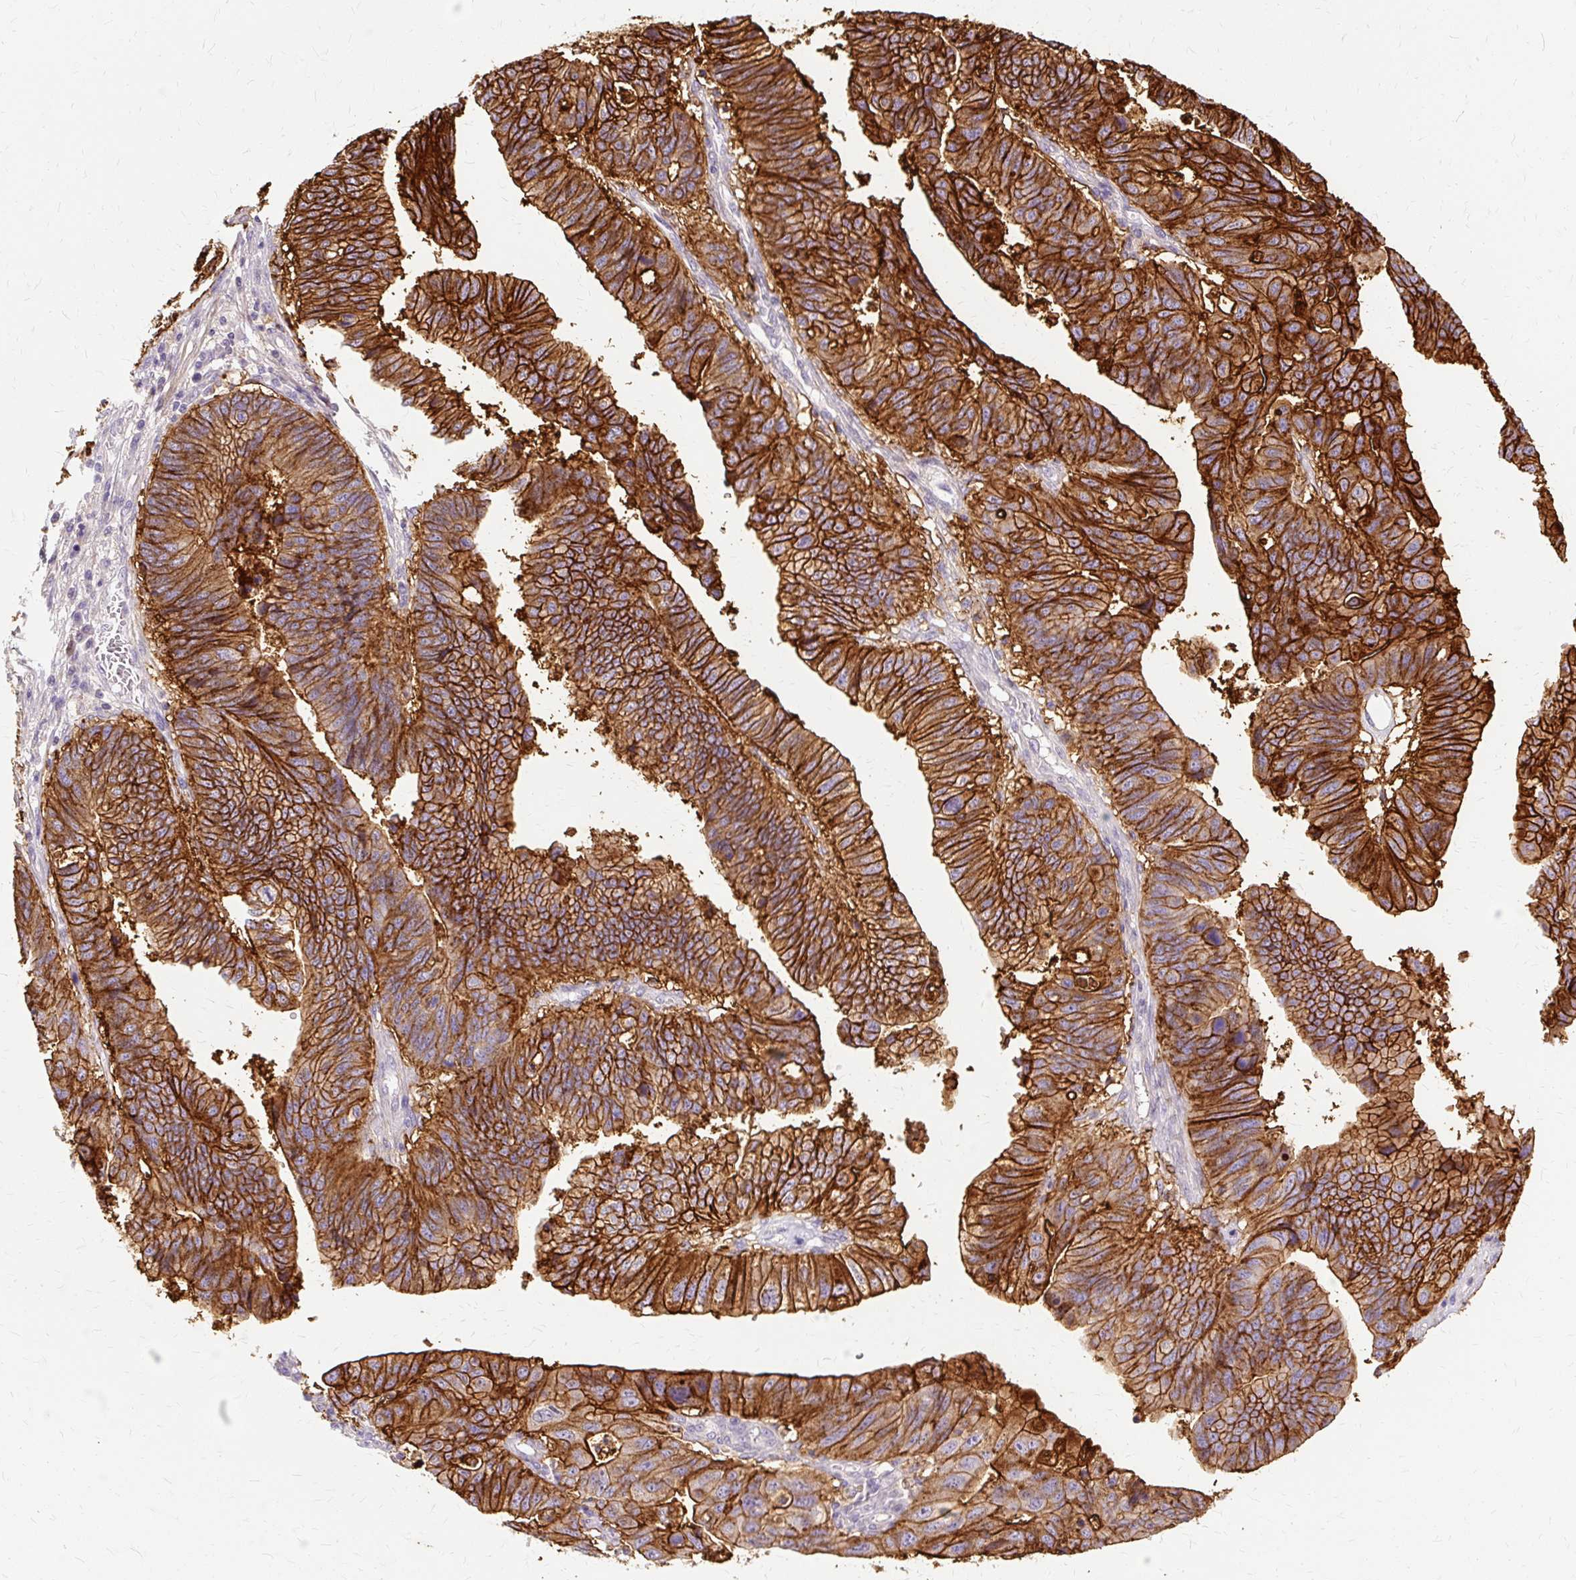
{"staining": {"intensity": "strong", "quantity": ">75%", "location": "cytoplasmic/membranous"}, "tissue": "stomach cancer", "cell_type": "Tumor cells", "image_type": "cancer", "snomed": [{"axis": "morphology", "description": "Adenocarcinoma, NOS"}, {"axis": "topography", "description": "Stomach"}], "caption": "High-magnification brightfield microscopy of adenocarcinoma (stomach) stained with DAB (3,3'-diaminobenzidine) (brown) and counterstained with hematoxylin (blue). tumor cells exhibit strong cytoplasmic/membranous staining is identified in approximately>75% of cells. (Brightfield microscopy of DAB IHC at high magnification).", "gene": "TSPAN8", "patient": {"sex": "male", "age": 59}}